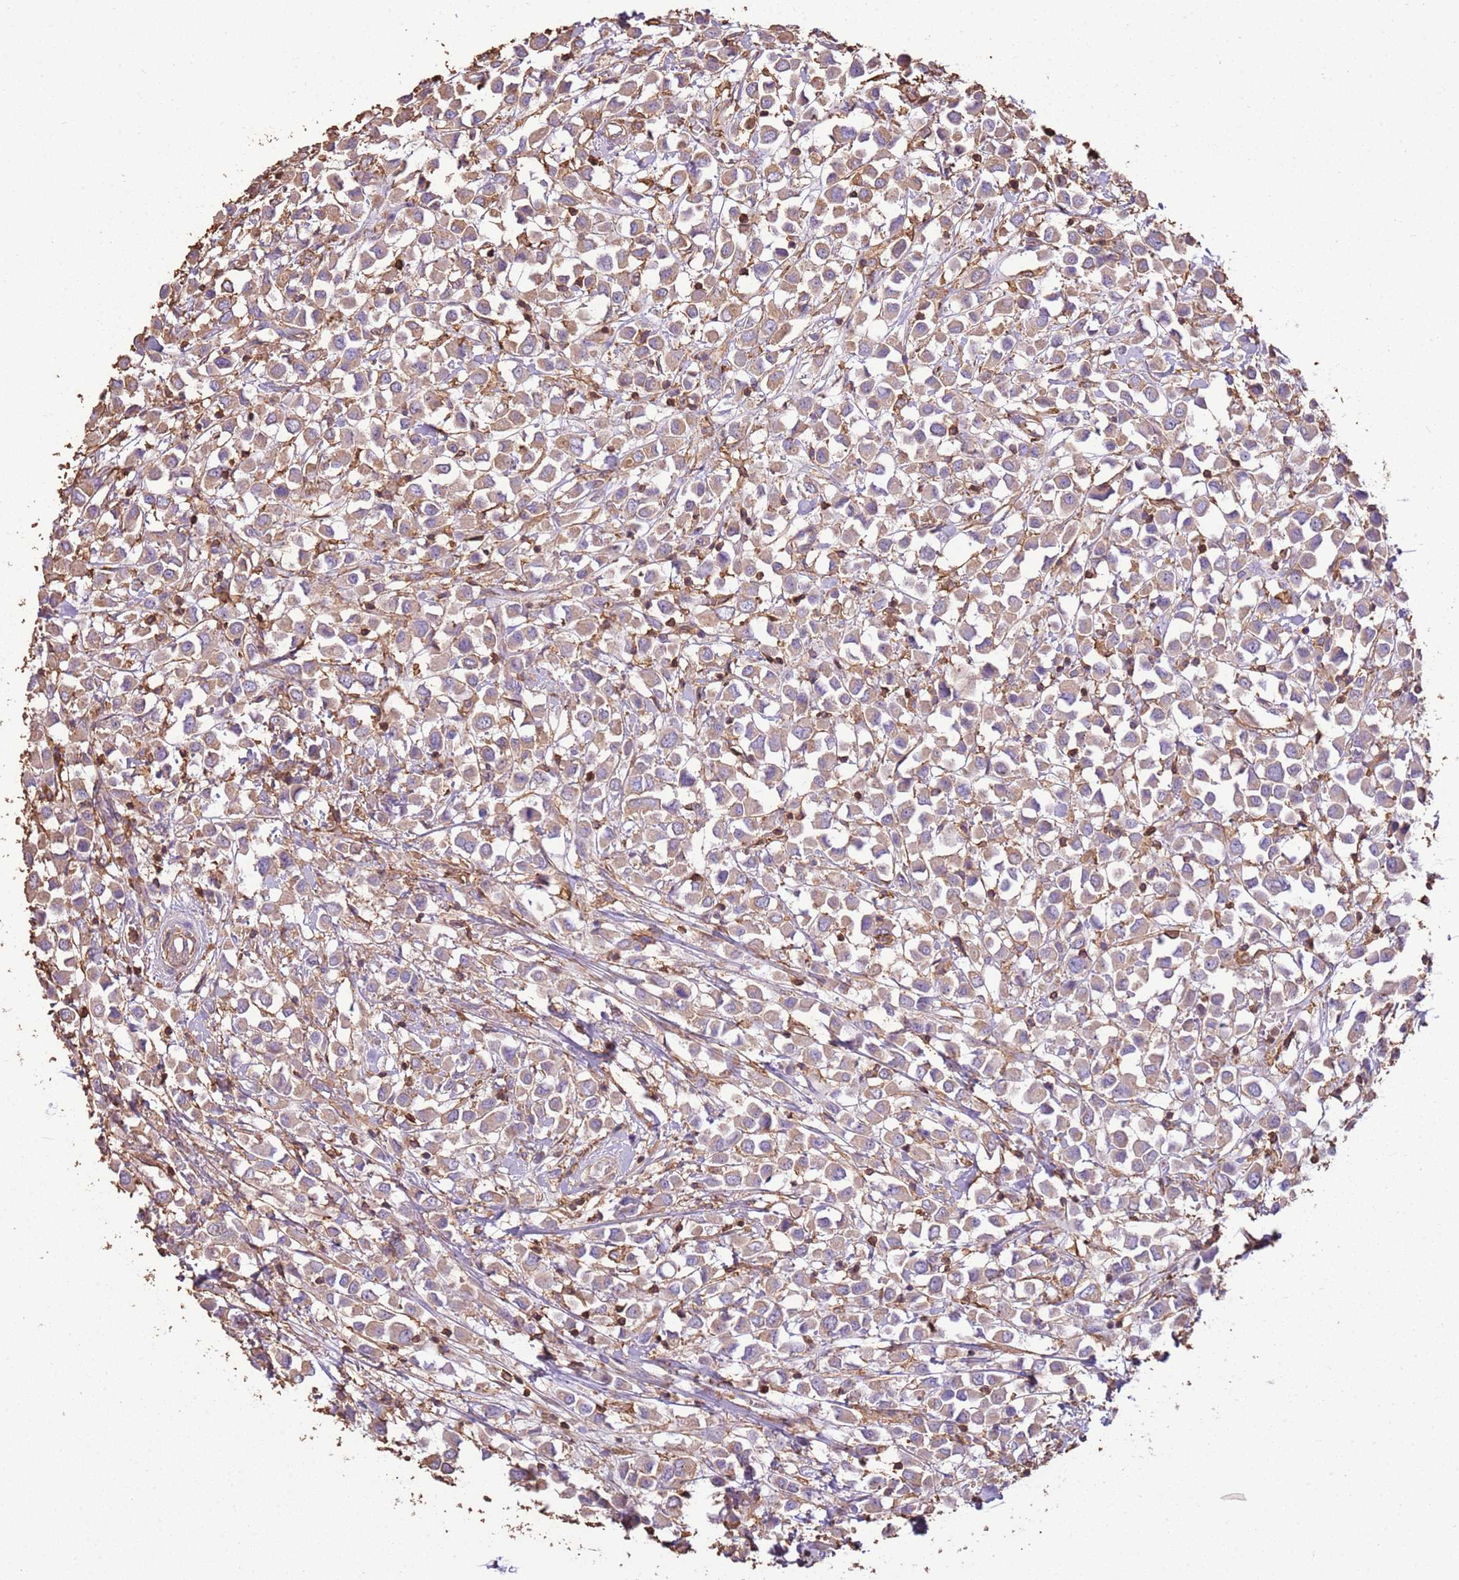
{"staining": {"intensity": "weak", "quantity": ">75%", "location": "cytoplasmic/membranous"}, "tissue": "breast cancer", "cell_type": "Tumor cells", "image_type": "cancer", "snomed": [{"axis": "morphology", "description": "Duct carcinoma"}, {"axis": "topography", "description": "Breast"}], "caption": "The immunohistochemical stain highlights weak cytoplasmic/membranous expression in tumor cells of breast invasive ductal carcinoma tissue.", "gene": "ARL10", "patient": {"sex": "female", "age": 61}}